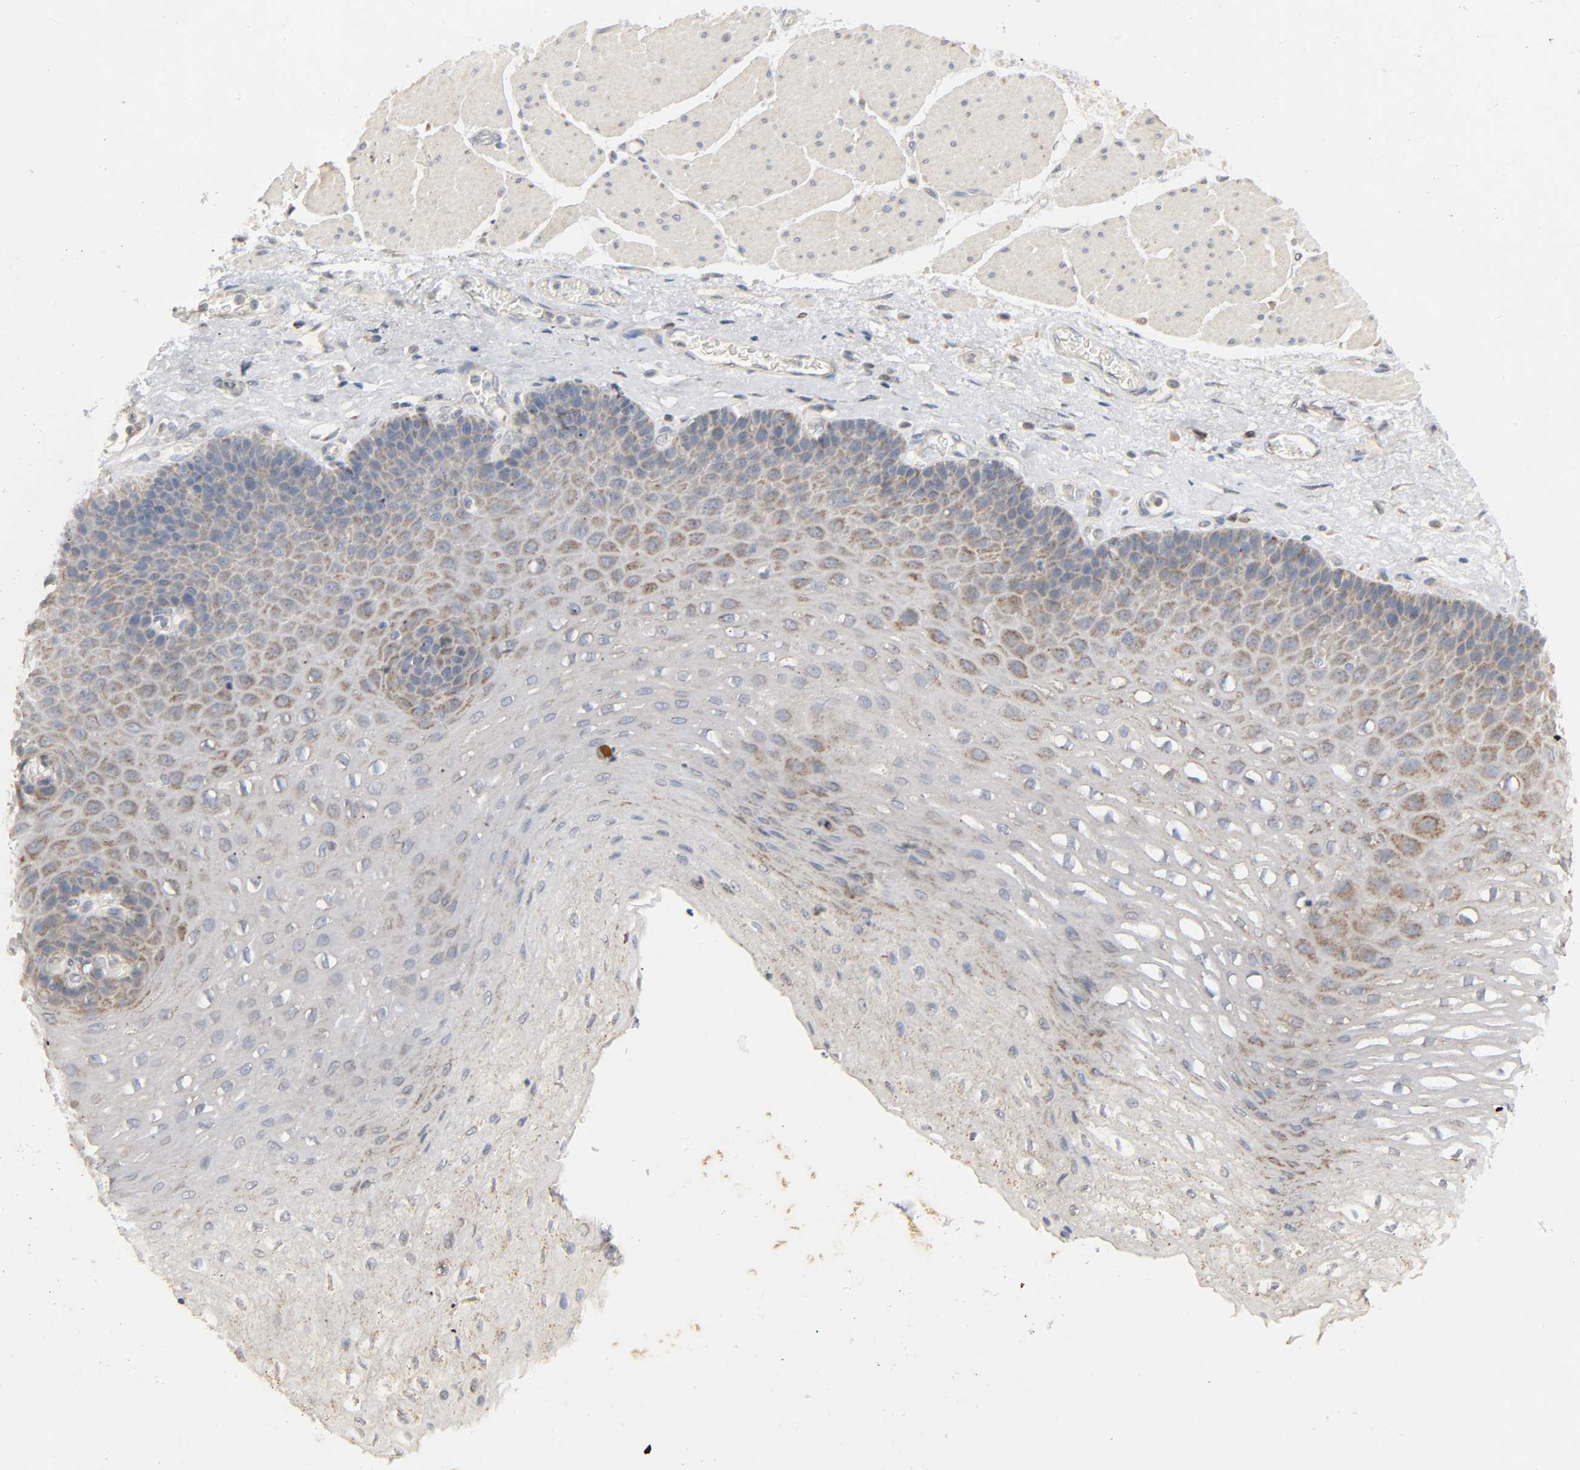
{"staining": {"intensity": "weak", "quantity": "25%-75%", "location": "cytoplasmic/membranous"}, "tissue": "esophagus", "cell_type": "Squamous epithelial cells", "image_type": "normal", "snomed": [{"axis": "morphology", "description": "Normal tissue, NOS"}, {"axis": "topography", "description": "Esophagus"}], "caption": "An IHC photomicrograph of unremarkable tissue is shown. Protein staining in brown labels weak cytoplasmic/membranous positivity in esophagus within squamous epithelial cells. The protein of interest is shown in brown color, while the nuclei are stained blue.", "gene": "CLEC4E", "patient": {"sex": "female", "age": 72}}